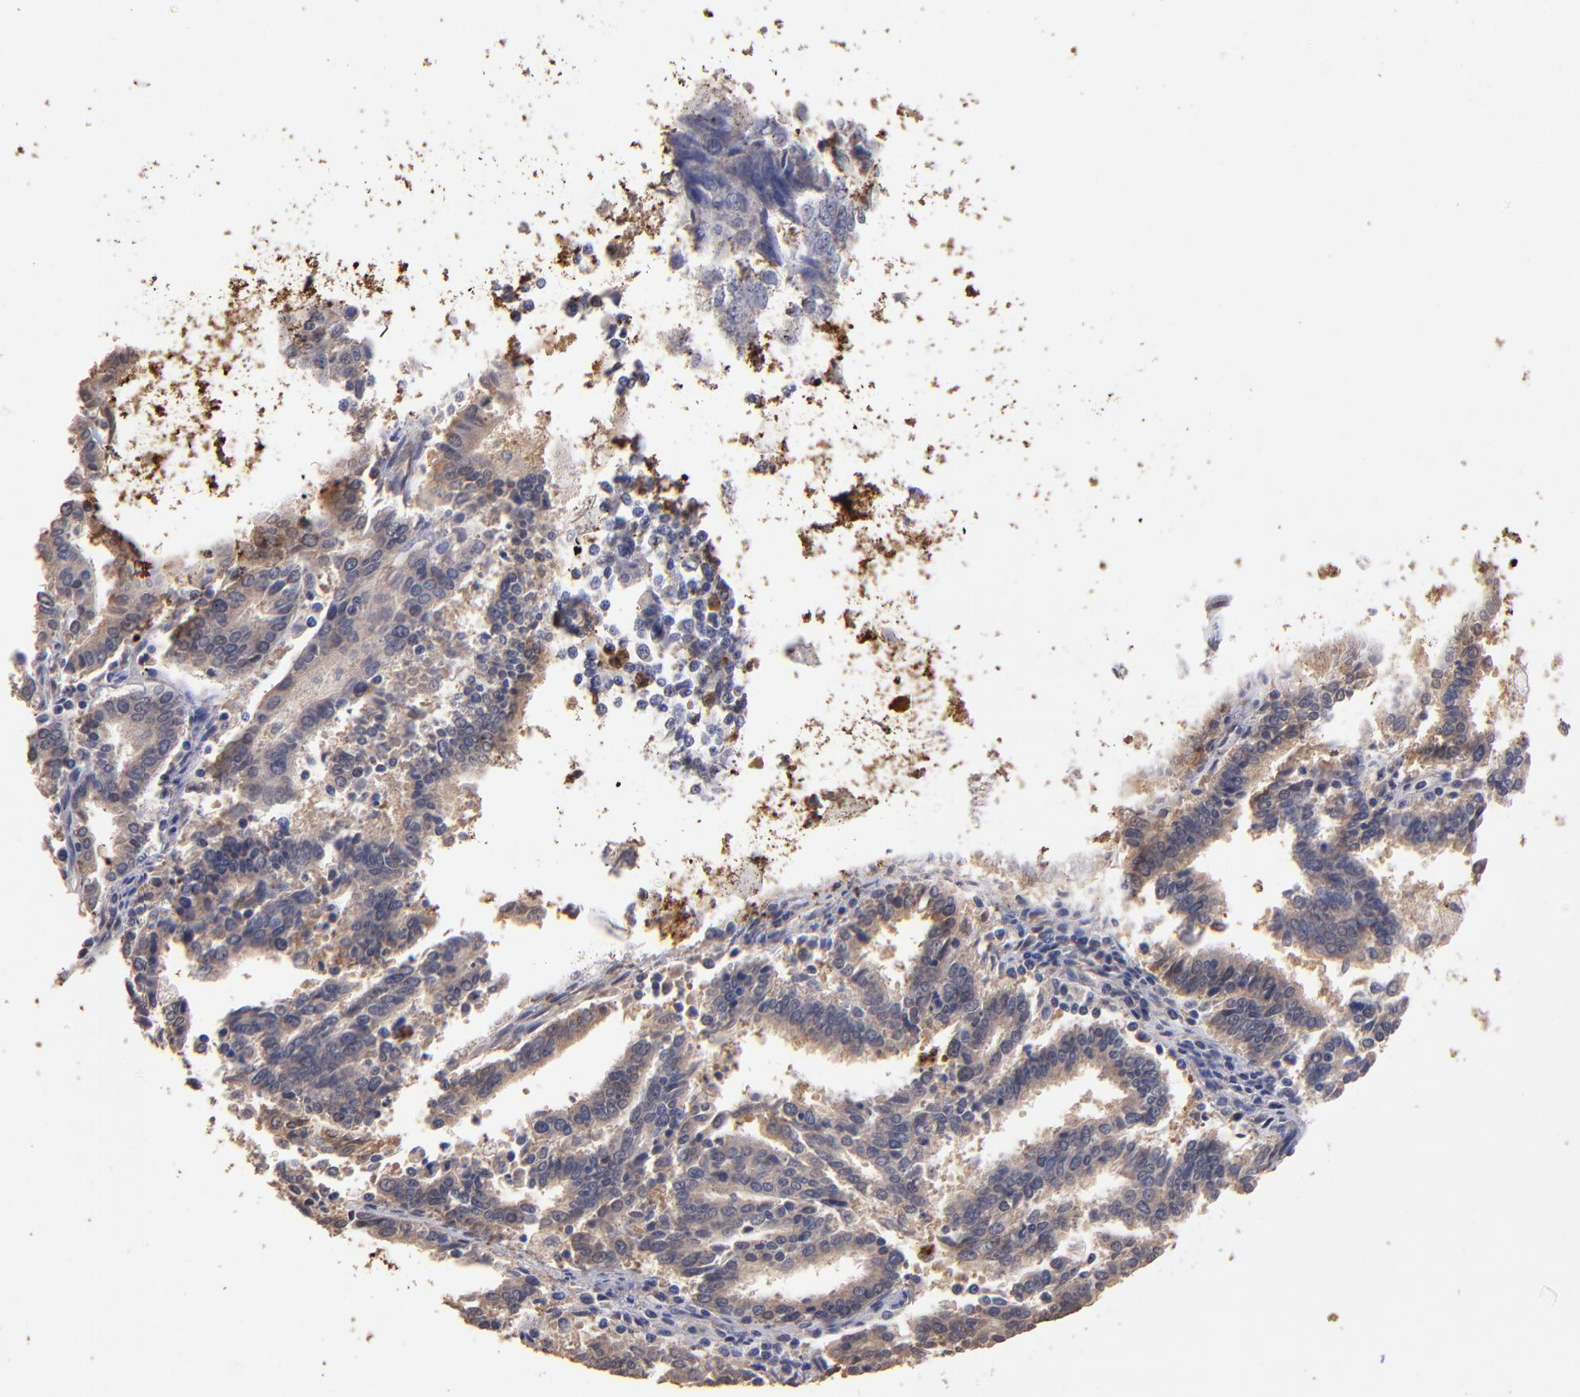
{"staining": {"intensity": "weak", "quantity": ">75%", "location": "cytoplasmic/membranous"}, "tissue": "endometrial cancer", "cell_type": "Tumor cells", "image_type": "cancer", "snomed": [{"axis": "morphology", "description": "Adenocarcinoma, NOS"}, {"axis": "topography", "description": "Uterus"}], "caption": "IHC of human endometrial cancer exhibits low levels of weak cytoplasmic/membranous expression in approximately >75% of tumor cells.", "gene": "TTLL12", "patient": {"sex": "female", "age": 83}}